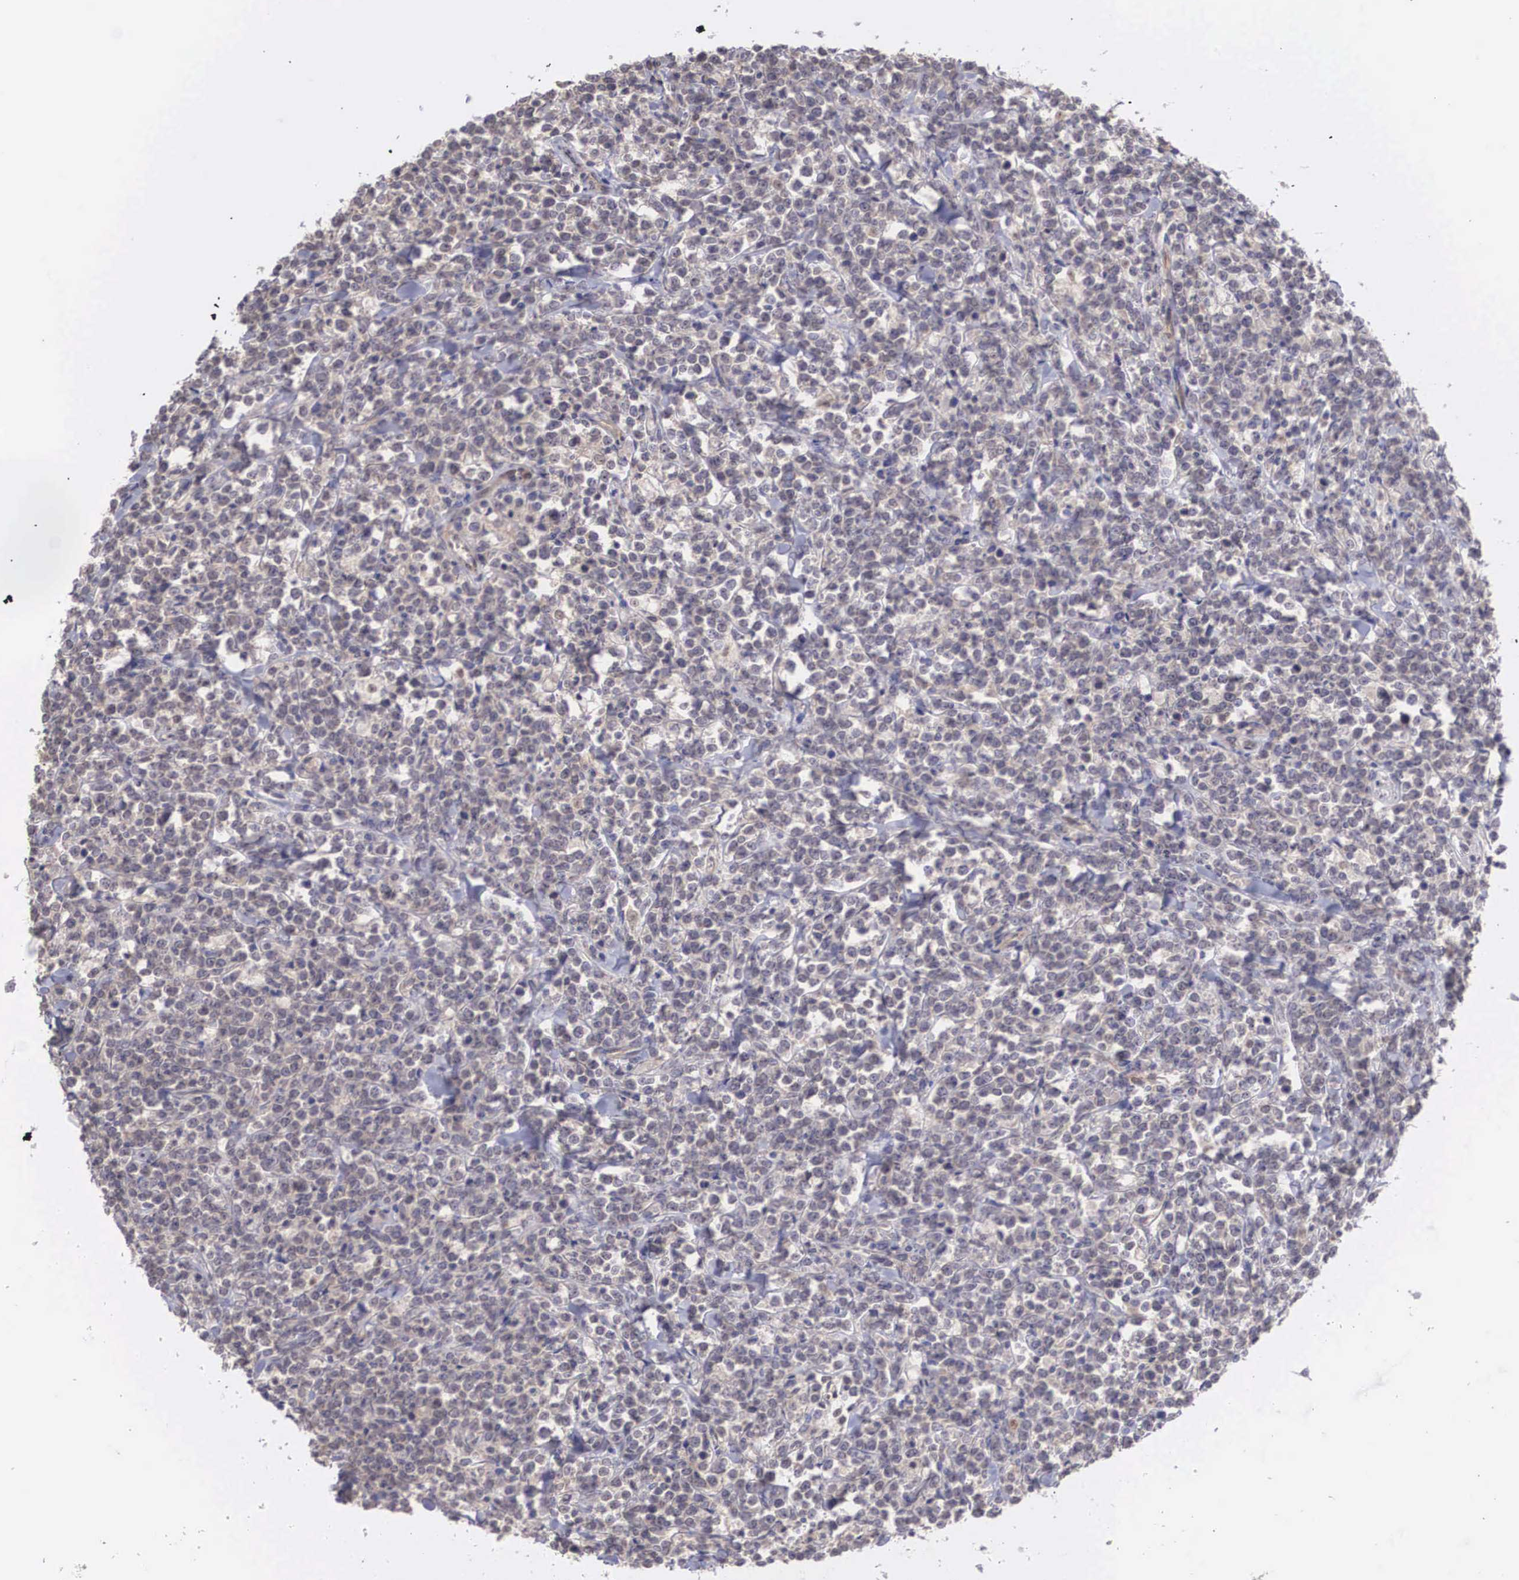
{"staining": {"intensity": "negative", "quantity": "none", "location": "none"}, "tissue": "lymphoma", "cell_type": "Tumor cells", "image_type": "cancer", "snomed": [{"axis": "morphology", "description": "Malignant lymphoma, non-Hodgkin's type, High grade"}, {"axis": "topography", "description": "Small intestine"}, {"axis": "topography", "description": "Colon"}], "caption": "This is an immunohistochemistry histopathology image of human high-grade malignant lymphoma, non-Hodgkin's type. There is no expression in tumor cells.", "gene": "DNAJB7", "patient": {"sex": "male", "age": 8}}